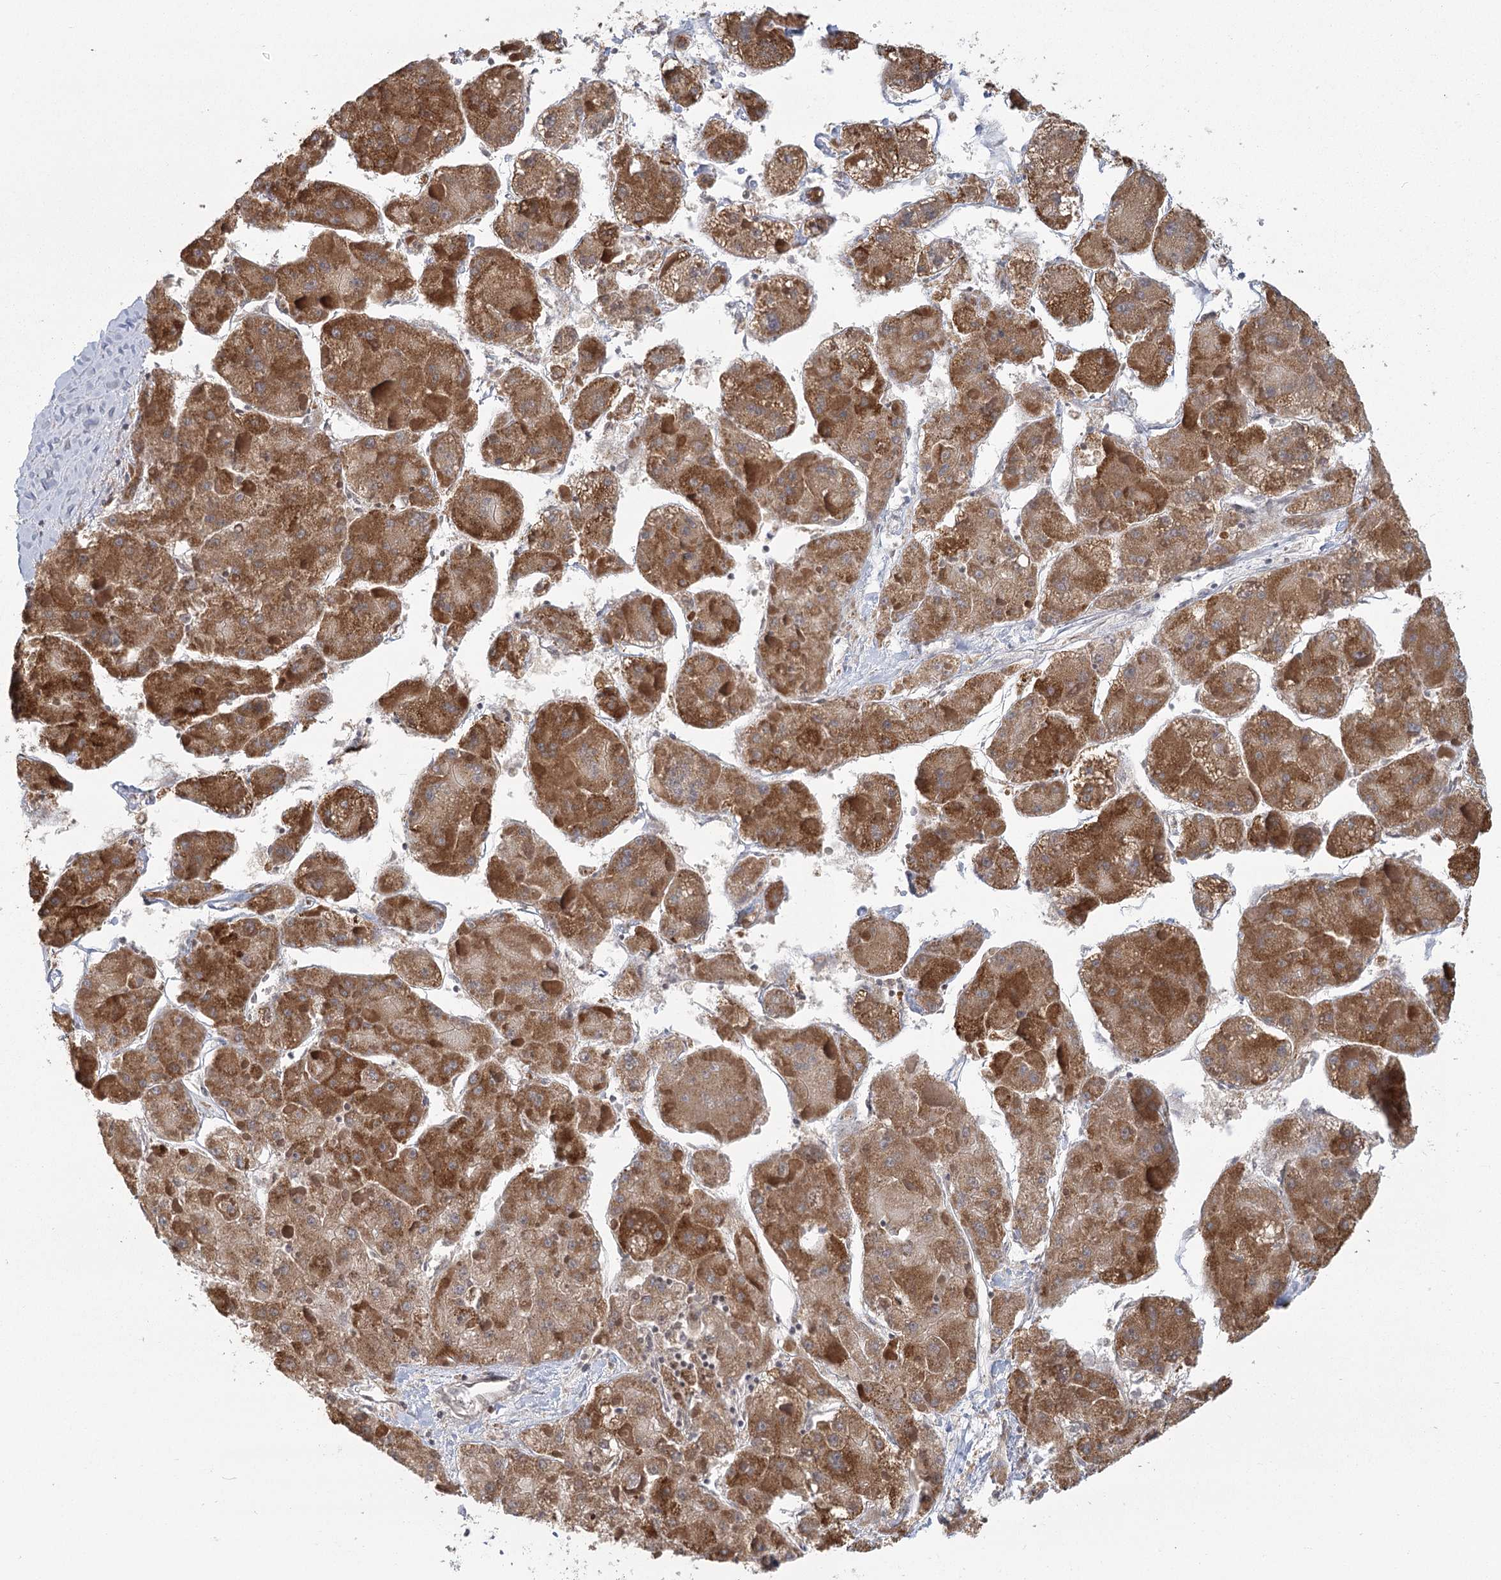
{"staining": {"intensity": "strong", "quantity": ">75%", "location": "cytoplasmic/membranous"}, "tissue": "liver cancer", "cell_type": "Tumor cells", "image_type": "cancer", "snomed": [{"axis": "morphology", "description": "Carcinoma, Hepatocellular, NOS"}, {"axis": "topography", "description": "Liver"}], "caption": "Liver hepatocellular carcinoma stained with a brown dye displays strong cytoplasmic/membranous positive expression in approximately >75% of tumor cells.", "gene": "LACTB", "patient": {"sex": "female", "age": 73}}